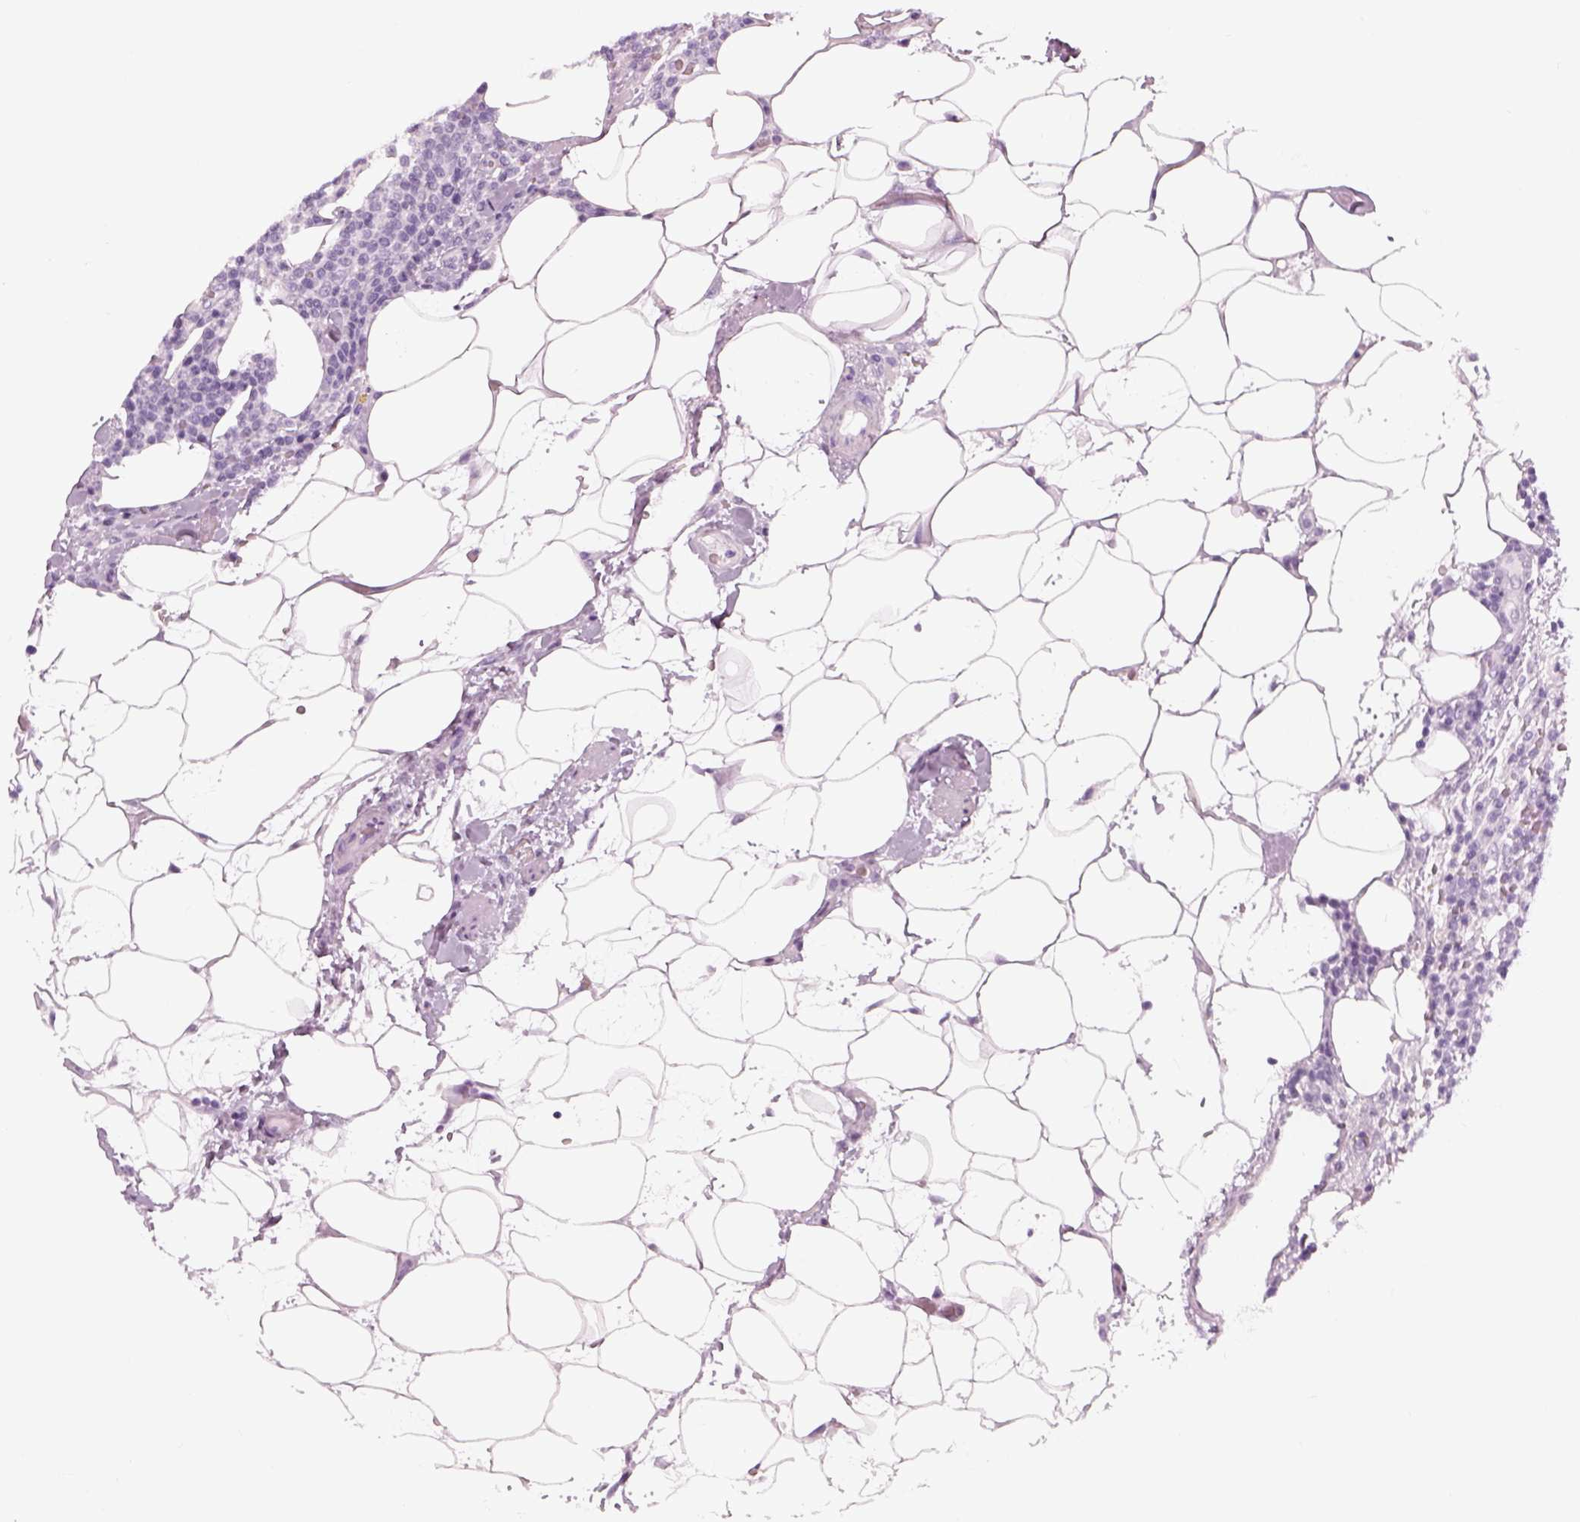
{"staining": {"intensity": "negative", "quantity": "none", "location": "none"}, "tissue": "lymphoma", "cell_type": "Tumor cells", "image_type": "cancer", "snomed": [{"axis": "morphology", "description": "Malignant lymphoma, non-Hodgkin's type, High grade"}, {"axis": "topography", "description": "Lymph node"}], "caption": "An immunohistochemistry (IHC) photomicrograph of lymphoma is shown. There is no staining in tumor cells of lymphoma.", "gene": "SAG", "patient": {"sex": "male", "age": 61}}